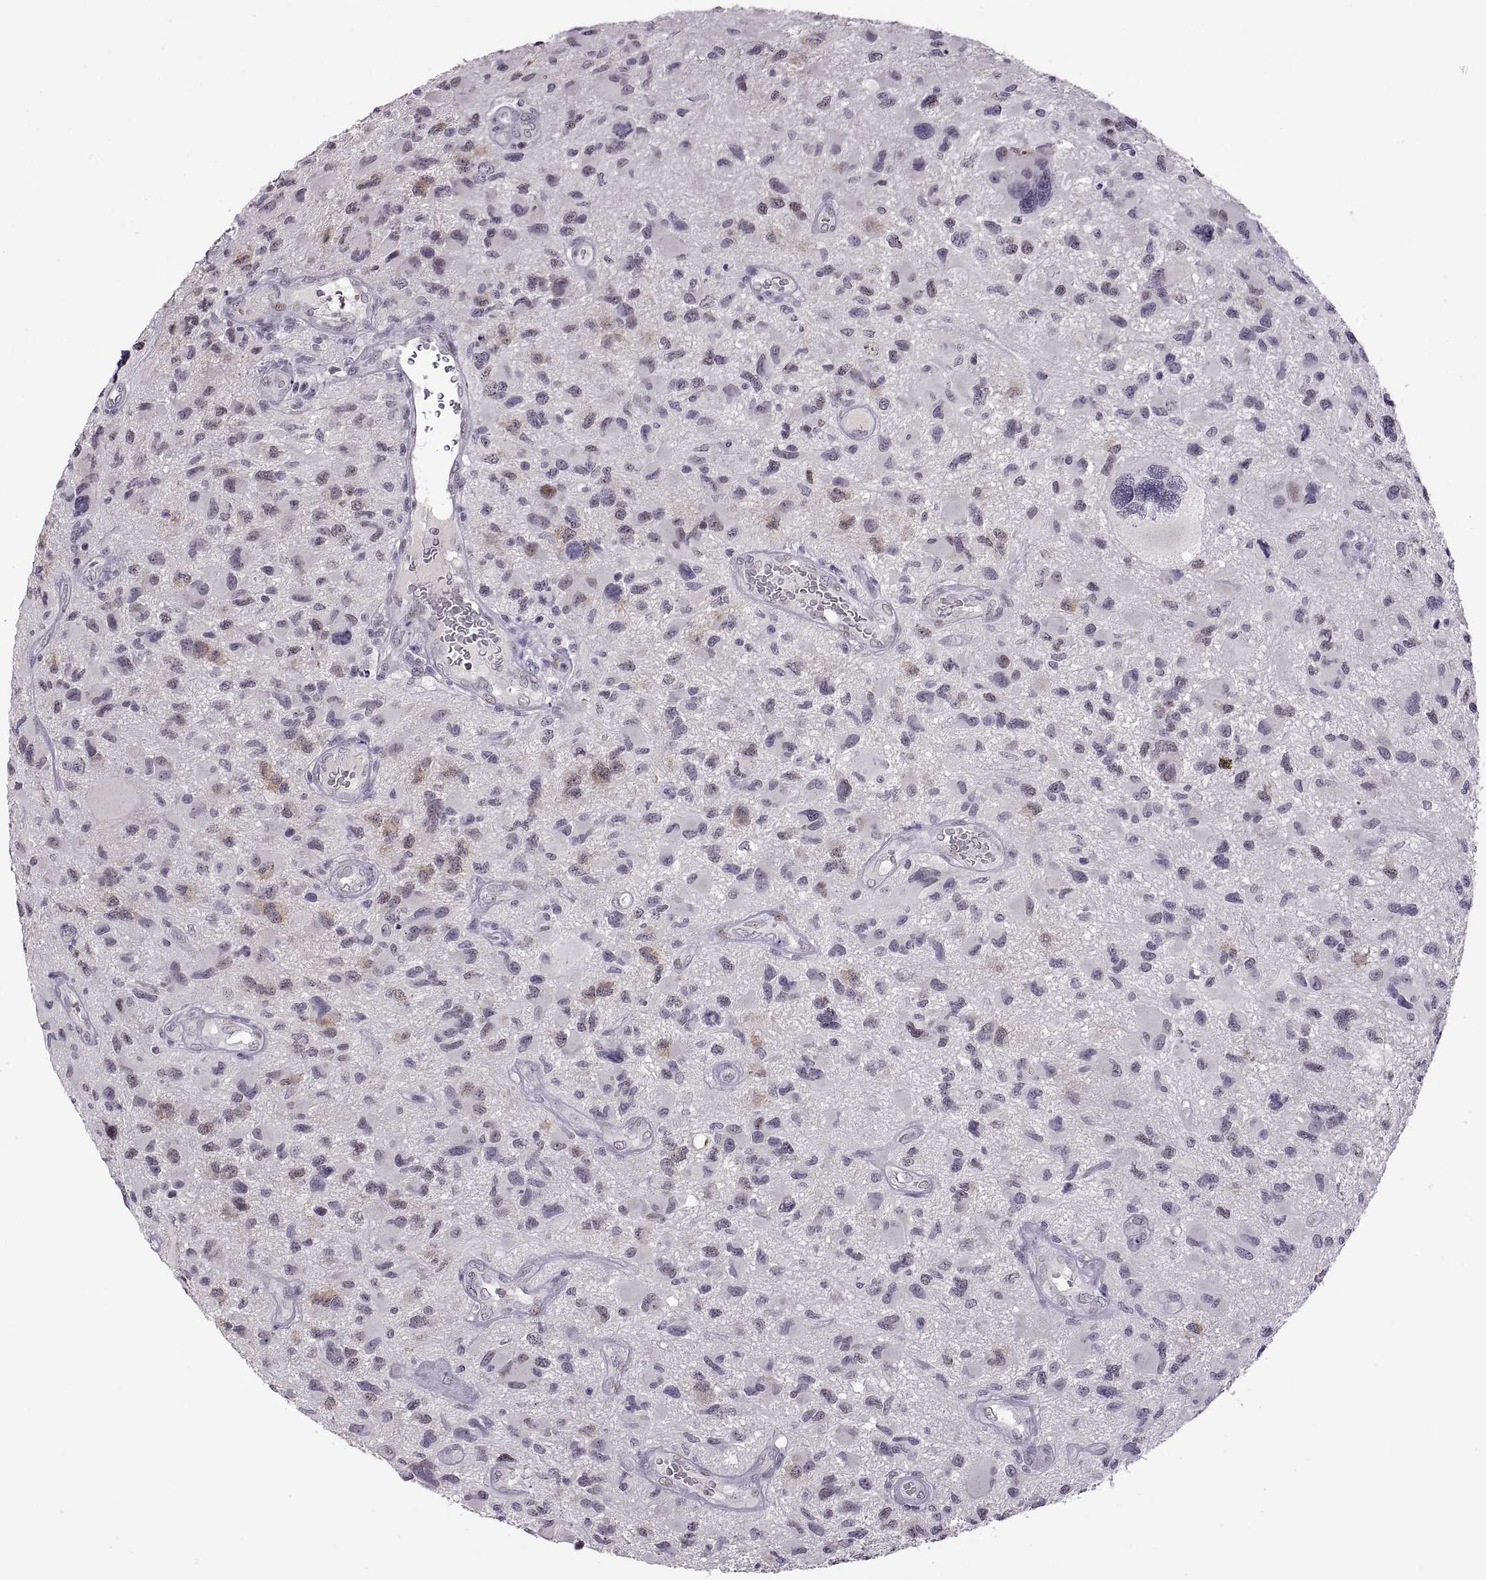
{"staining": {"intensity": "negative", "quantity": "none", "location": "none"}, "tissue": "glioma", "cell_type": "Tumor cells", "image_type": "cancer", "snomed": [{"axis": "morphology", "description": "Glioma, malignant, NOS"}, {"axis": "morphology", "description": "Glioma, malignant, High grade"}, {"axis": "topography", "description": "Brain"}], "caption": "IHC micrograph of neoplastic tissue: human glioma stained with DAB displays no significant protein expression in tumor cells.", "gene": "NEK2", "patient": {"sex": "female", "age": 71}}